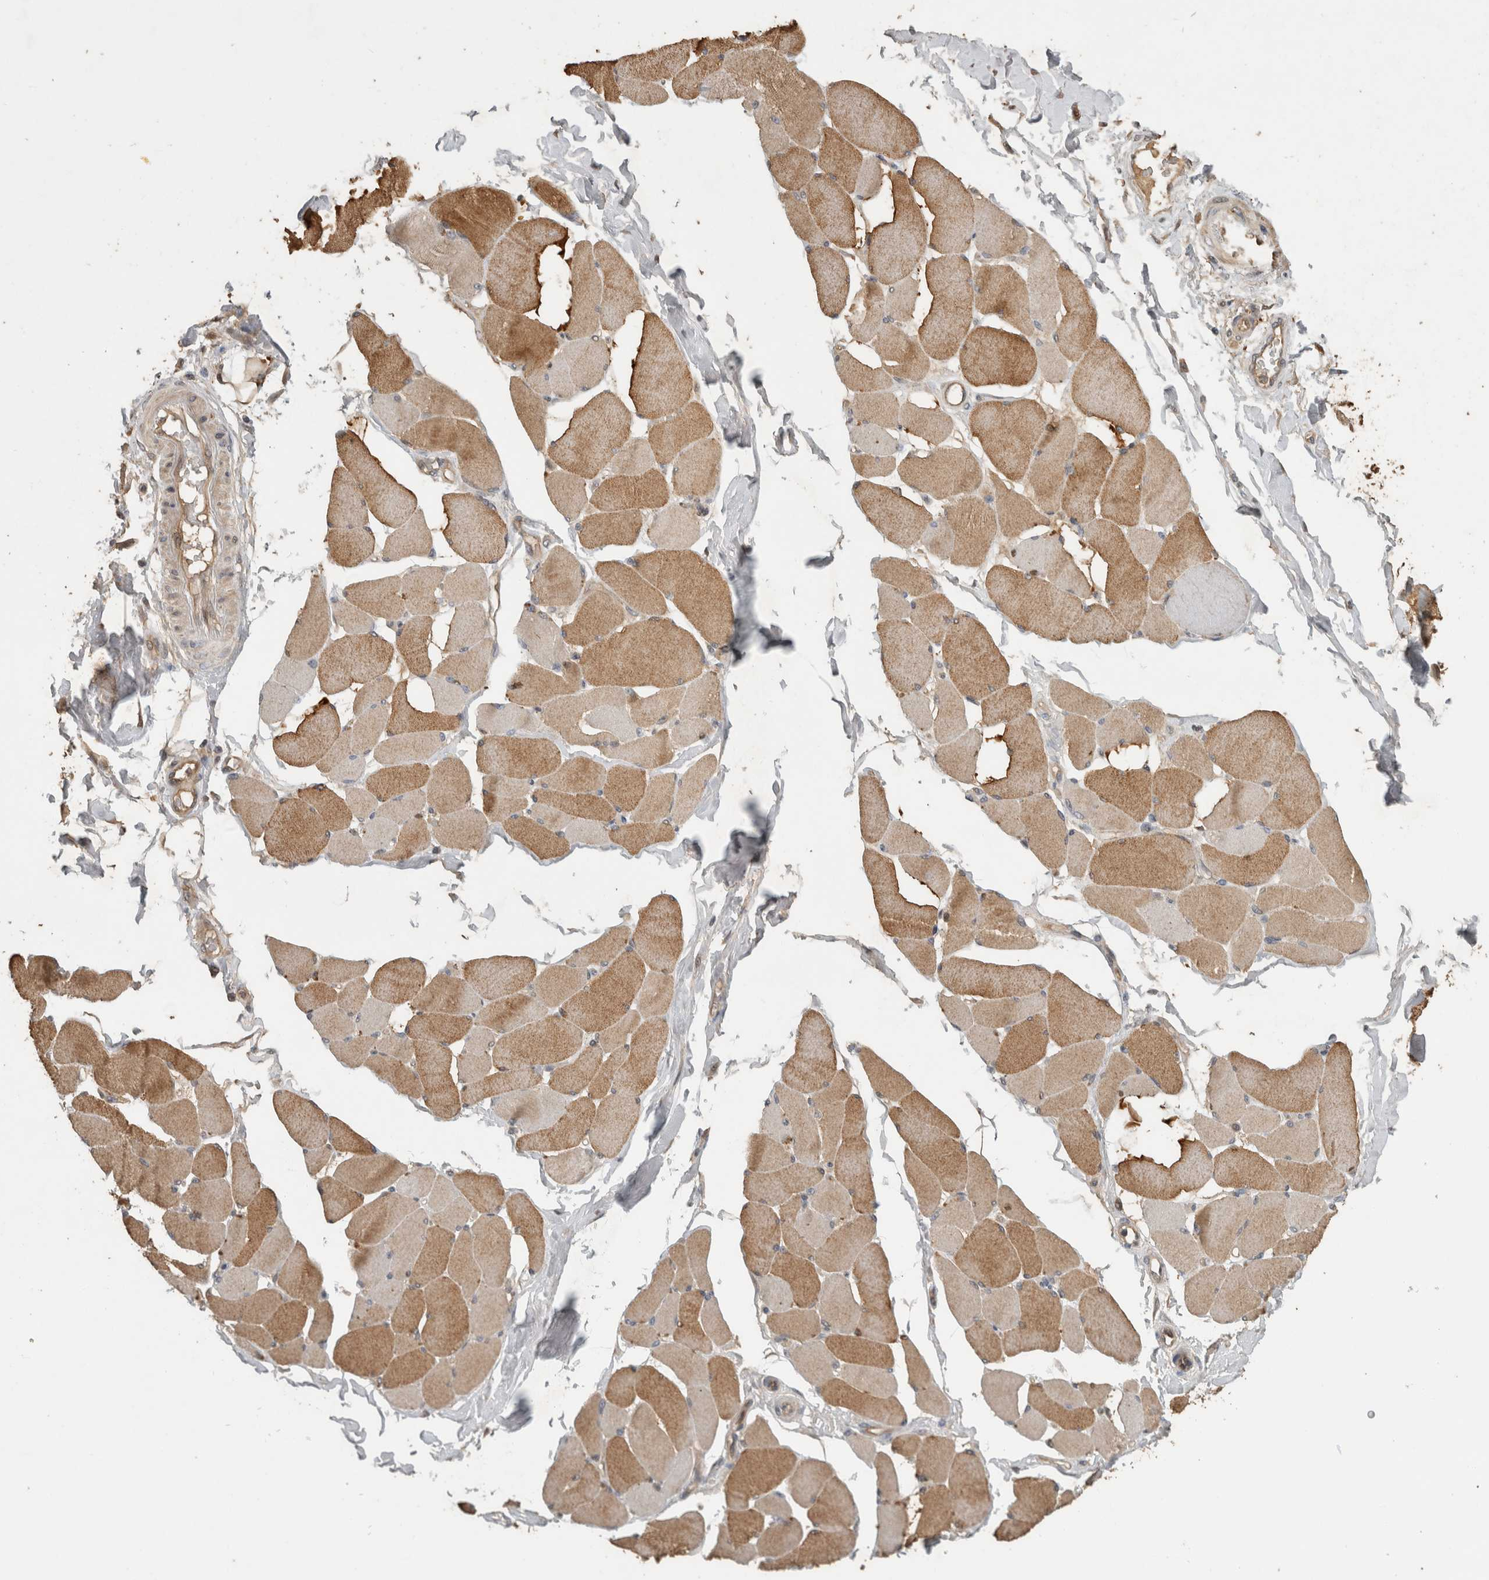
{"staining": {"intensity": "moderate", "quantity": ">75%", "location": "cytoplasmic/membranous"}, "tissue": "skeletal muscle", "cell_type": "Myocytes", "image_type": "normal", "snomed": [{"axis": "morphology", "description": "Normal tissue, NOS"}, {"axis": "topography", "description": "Skin"}, {"axis": "topography", "description": "Skeletal muscle"}], "caption": "Protein staining of normal skeletal muscle demonstrates moderate cytoplasmic/membranous expression in approximately >75% of myocytes. The staining was performed using DAB to visualize the protein expression in brown, while the nuclei were stained in blue with hematoxylin (Magnification: 20x).", "gene": "RHPN1", "patient": {"sex": "male", "age": 83}}